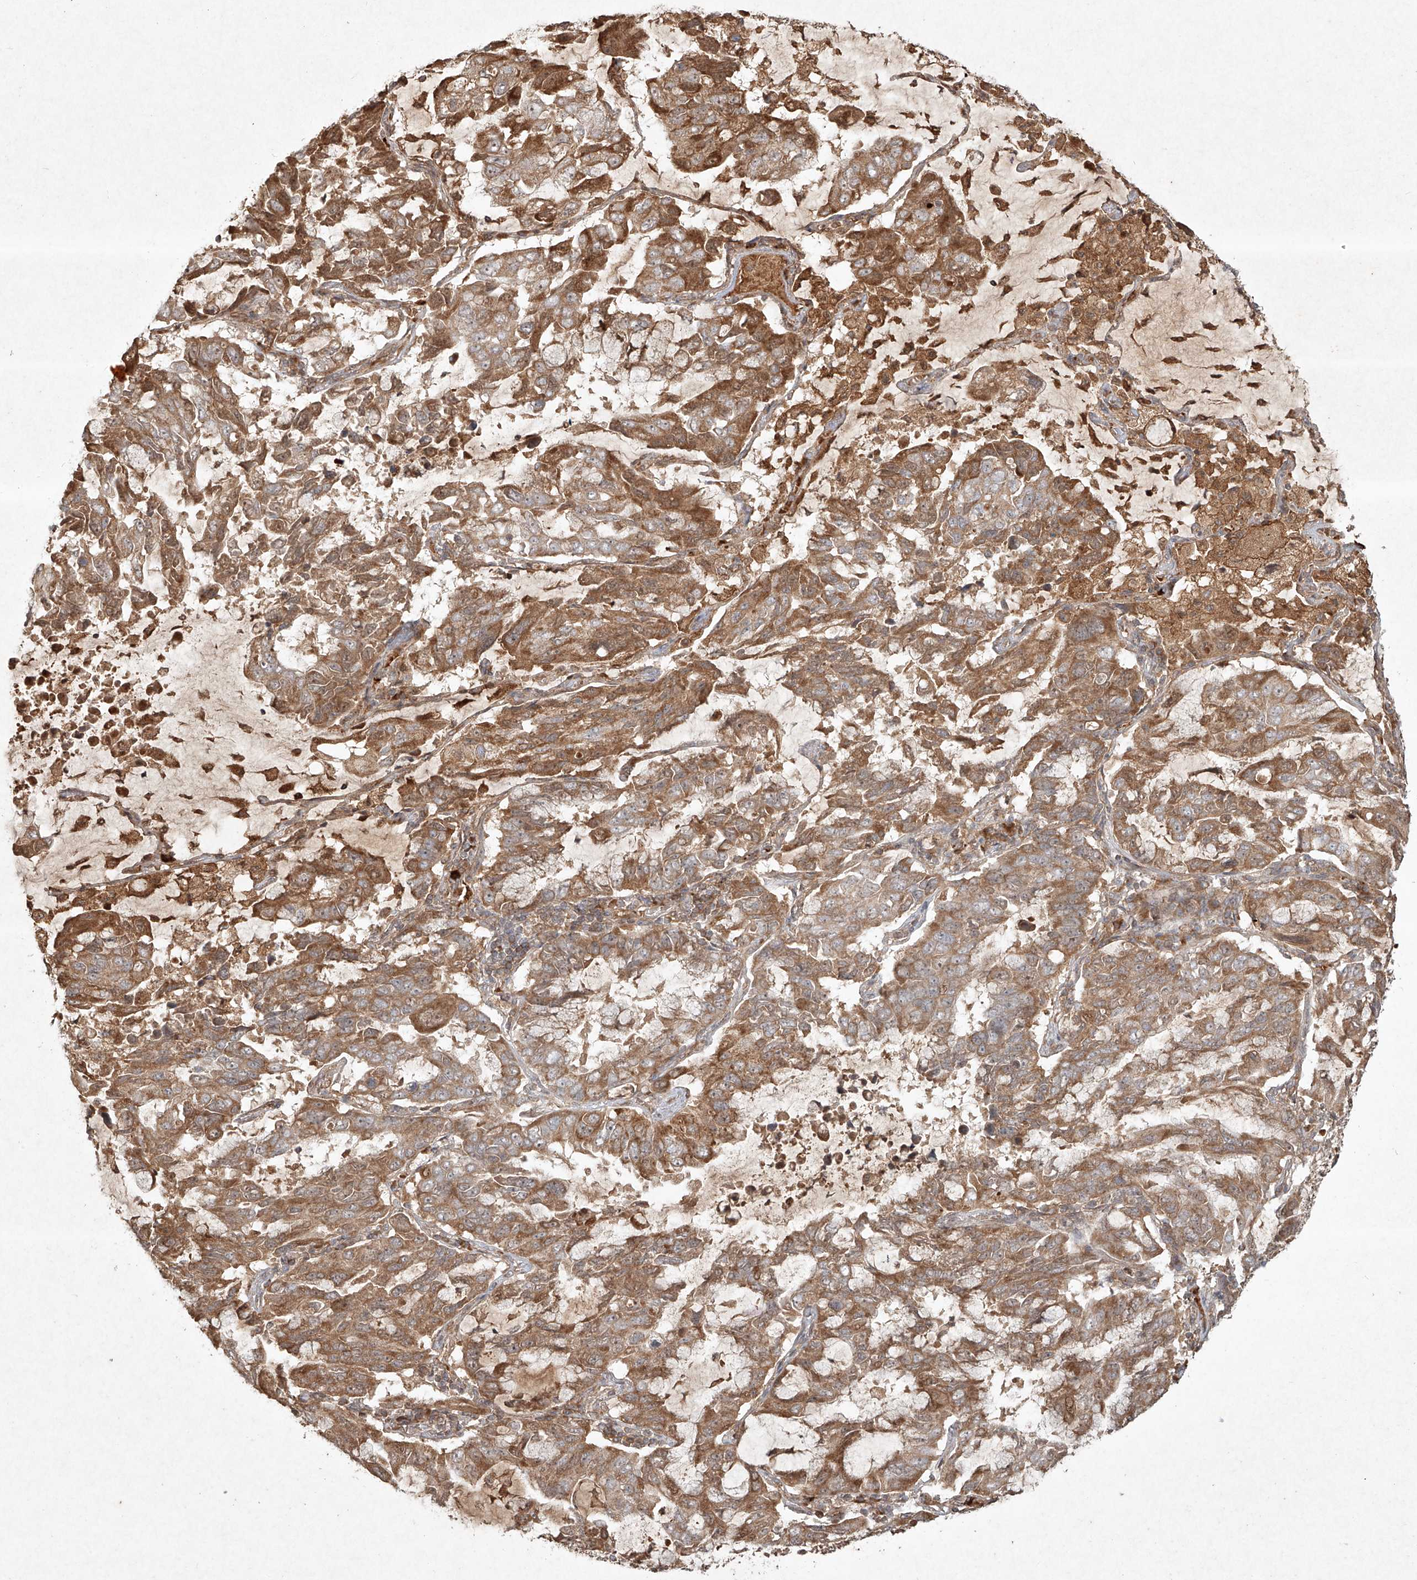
{"staining": {"intensity": "moderate", "quantity": ">75%", "location": "cytoplasmic/membranous"}, "tissue": "lung cancer", "cell_type": "Tumor cells", "image_type": "cancer", "snomed": [{"axis": "morphology", "description": "Adenocarcinoma, NOS"}, {"axis": "topography", "description": "Lung"}], "caption": "IHC of human lung cancer shows medium levels of moderate cytoplasmic/membranous positivity in about >75% of tumor cells.", "gene": "CYYR1", "patient": {"sex": "male", "age": 64}}